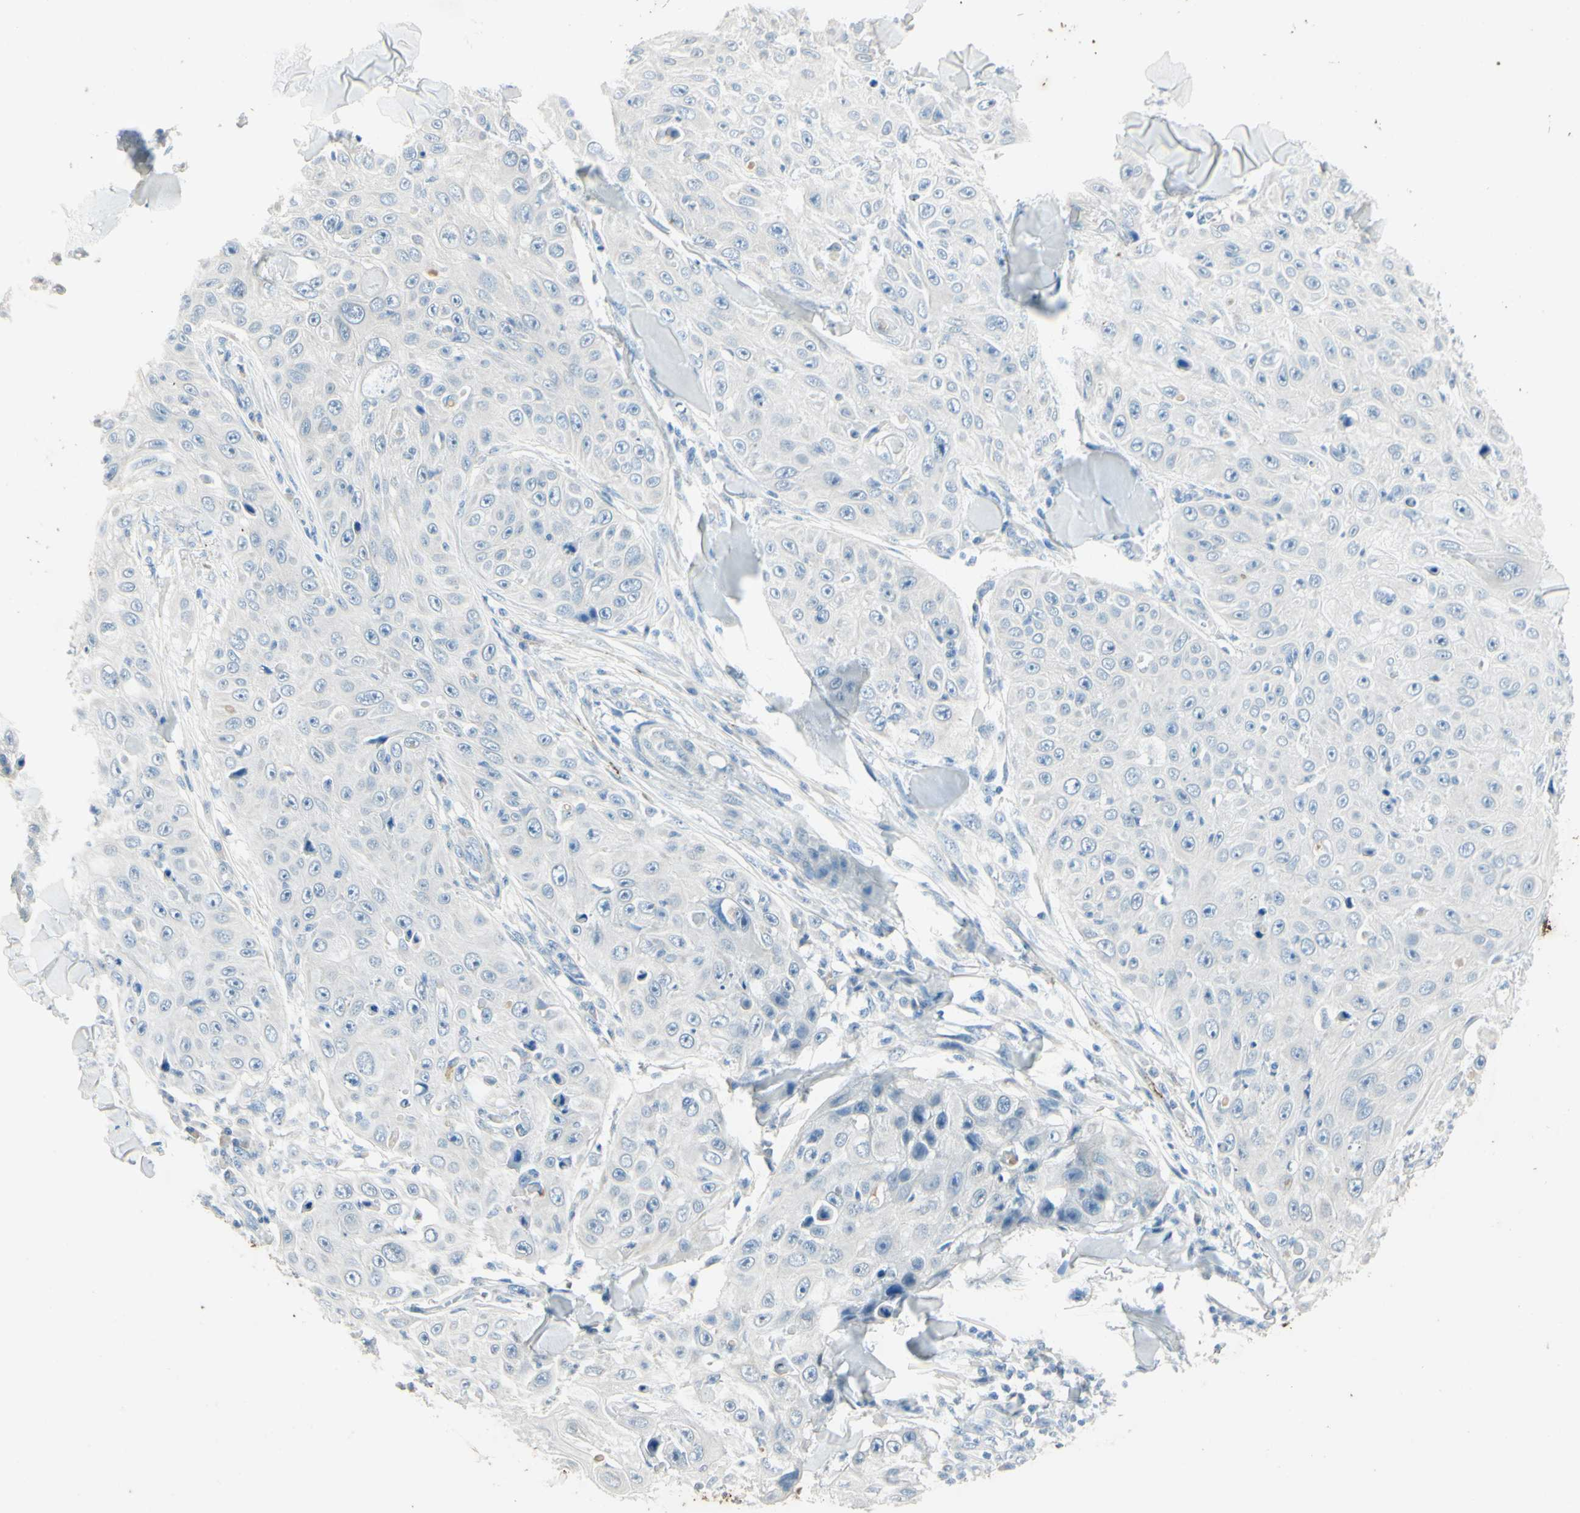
{"staining": {"intensity": "negative", "quantity": "none", "location": "none"}, "tissue": "skin cancer", "cell_type": "Tumor cells", "image_type": "cancer", "snomed": [{"axis": "morphology", "description": "Squamous cell carcinoma, NOS"}, {"axis": "topography", "description": "Skin"}], "caption": "Human skin cancer (squamous cell carcinoma) stained for a protein using immunohistochemistry (IHC) displays no staining in tumor cells.", "gene": "SNAP91", "patient": {"sex": "male", "age": 86}}